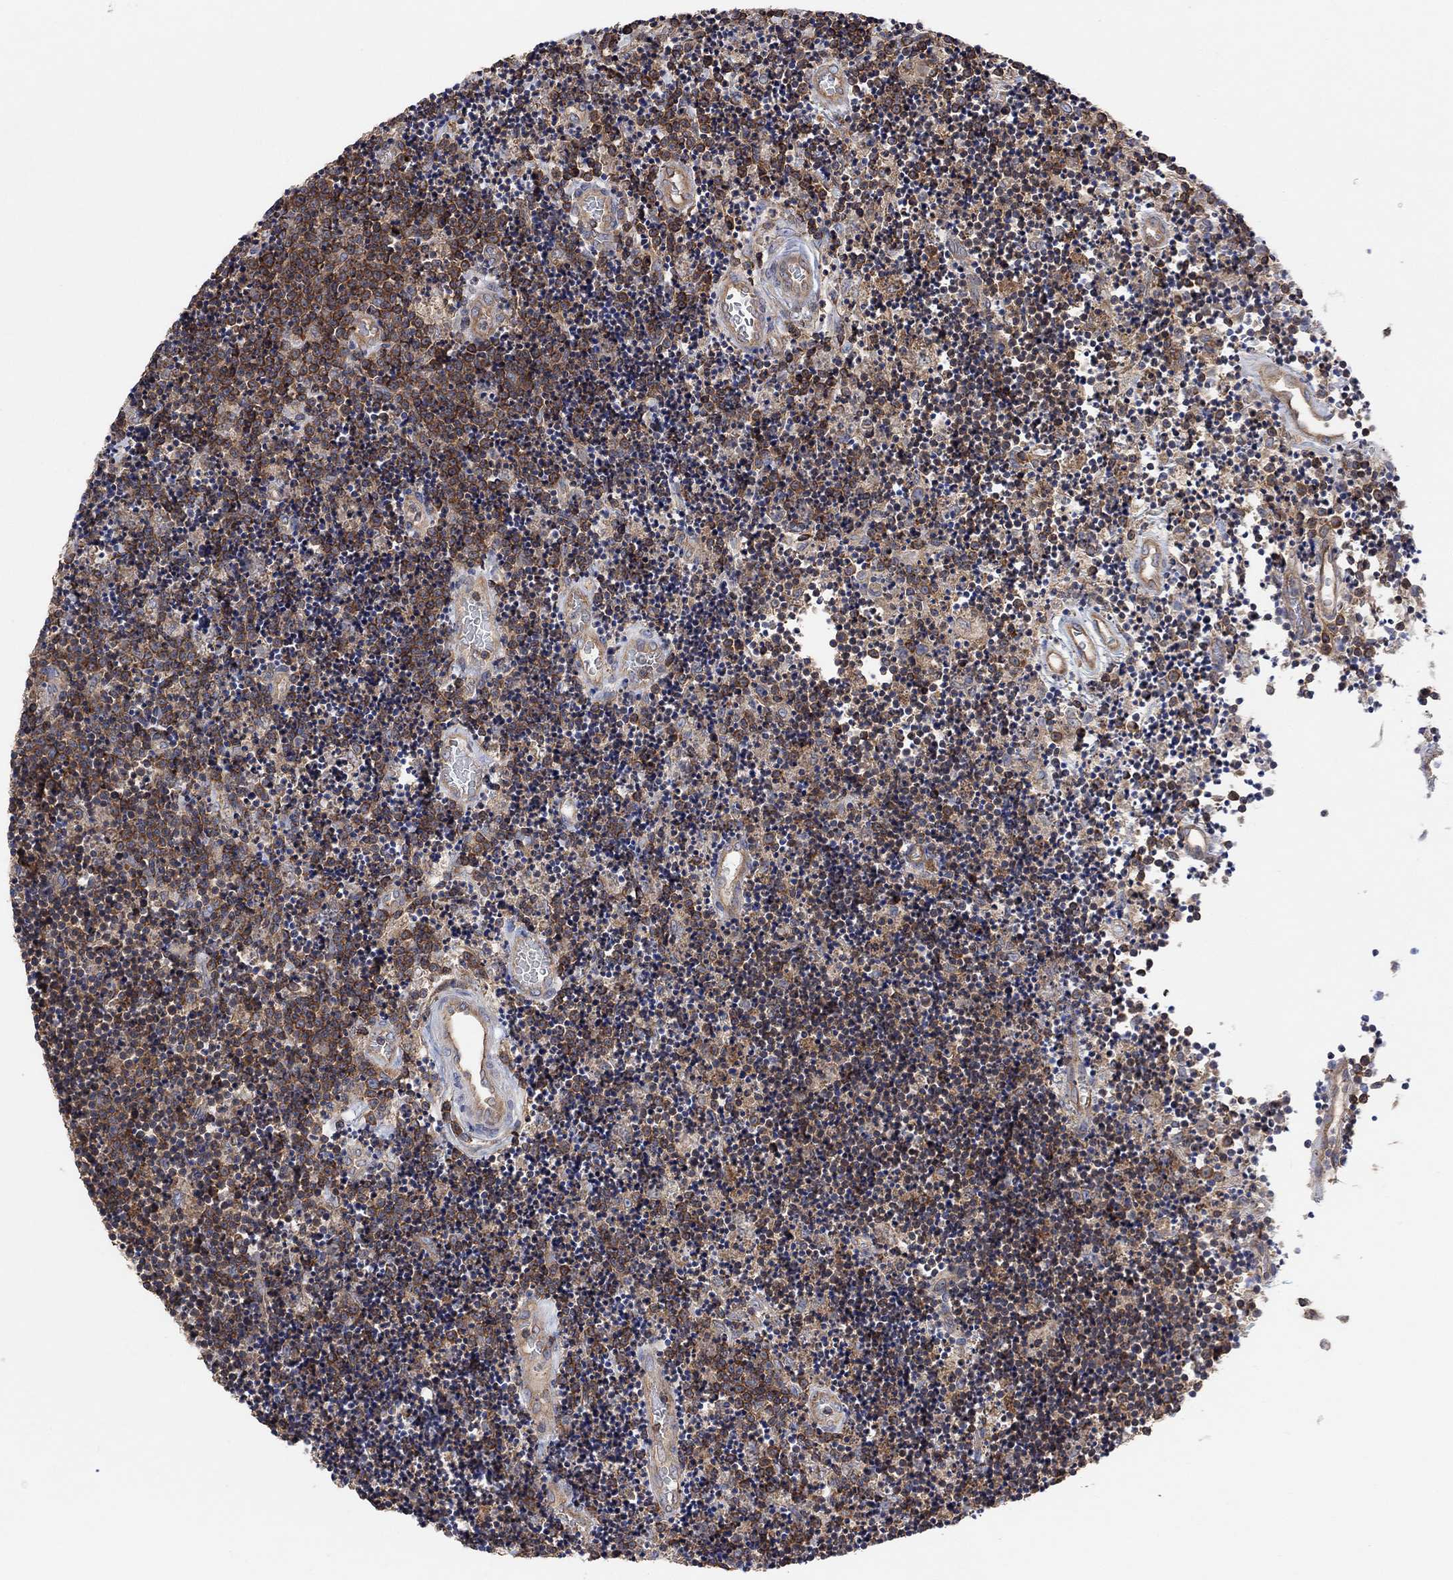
{"staining": {"intensity": "strong", "quantity": ">75%", "location": "cytoplasmic/membranous"}, "tissue": "lymphoma", "cell_type": "Tumor cells", "image_type": "cancer", "snomed": [{"axis": "morphology", "description": "Malignant lymphoma, non-Hodgkin's type, Low grade"}, {"axis": "topography", "description": "Brain"}], "caption": "Brown immunohistochemical staining in low-grade malignant lymphoma, non-Hodgkin's type demonstrates strong cytoplasmic/membranous positivity in approximately >75% of tumor cells.", "gene": "BLOC1S3", "patient": {"sex": "female", "age": 66}}